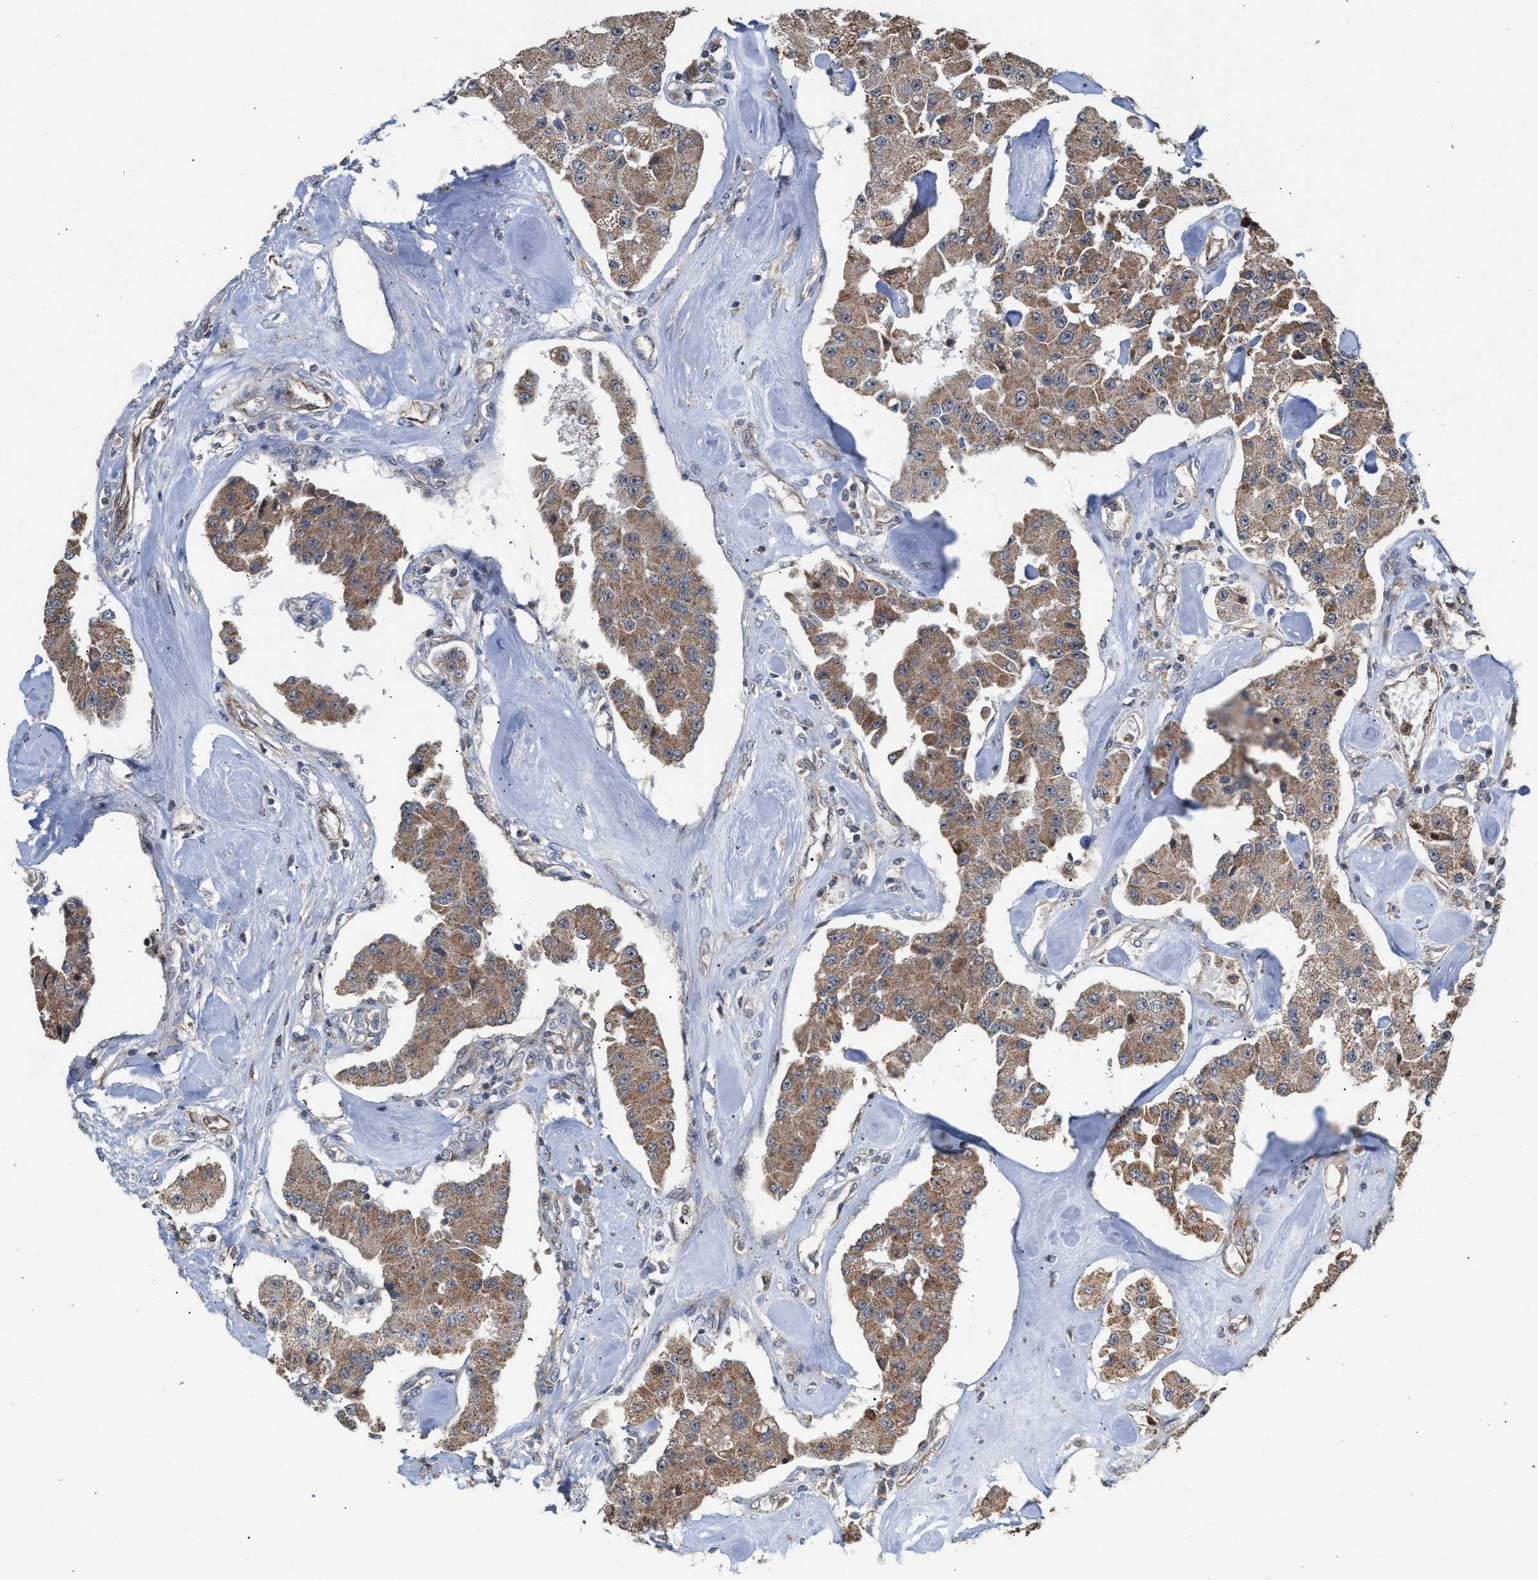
{"staining": {"intensity": "moderate", "quantity": ">75%", "location": "cytoplasmic/membranous"}, "tissue": "carcinoid", "cell_type": "Tumor cells", "image_type": "cancer", "snomed": [{"axis": "morphology", "description": "Carcinoid, malignant, NOS"}, {"axis": "topography", "description": "Pancreas"}], "caption": "High-power microscopy captured an IHC micrograph of carcinoid (malignant), revealing moderate cytoplasmic/membranous positivity in about >75% of tumor cells.", "gene": "EXOSC2", "patient": {"sex": "male", "age": 41}}